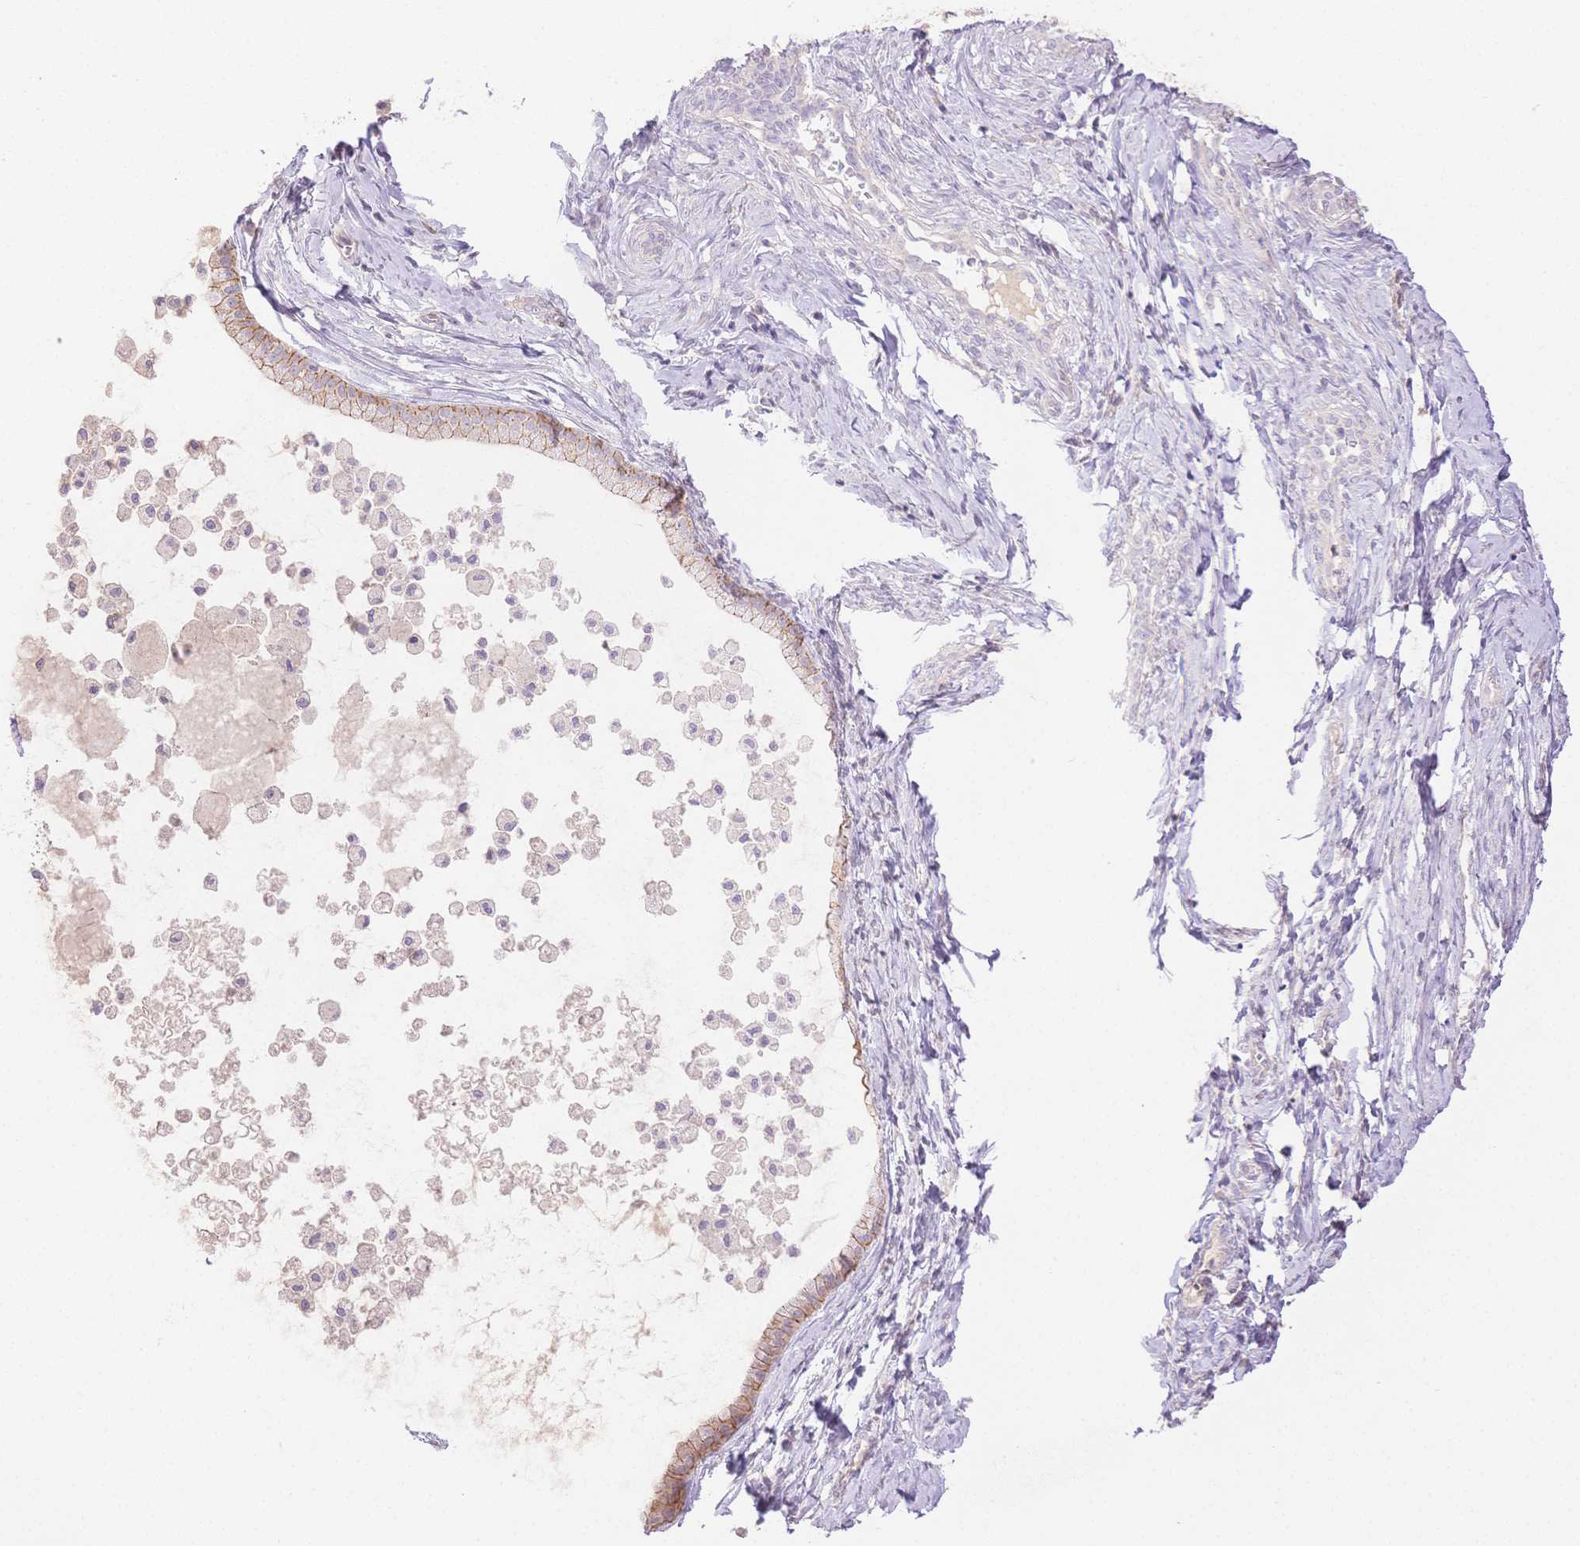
{"staining": {"intensity": "moderate", "quantity": "<25%", "location": "cytoplasmic/membranous"}, "tissue": "cervical cancer", "cell_type": "Tumor cells", "image_type": "cancer", "snomed": [{"axis": "morphology", "description": "Squamous cell carcinoma, NOS"}, {"axis": "topography", "description": "Cervix"}], "caption": "DAB (3,3'-diaminobenzidine) immunohistochemical staining of human cervical squamous cell carcinoma displays moderate cytoplasmic/membranous protein expression in about <25% of tumor cells. The staining was performed using DAB to visualize the protein expression in brown, while the nuclei were stained in blue with hematoxylin (Magnification: 20x).", "gene": "WDR54", "patient": {"sex": "female", "age": 51}}